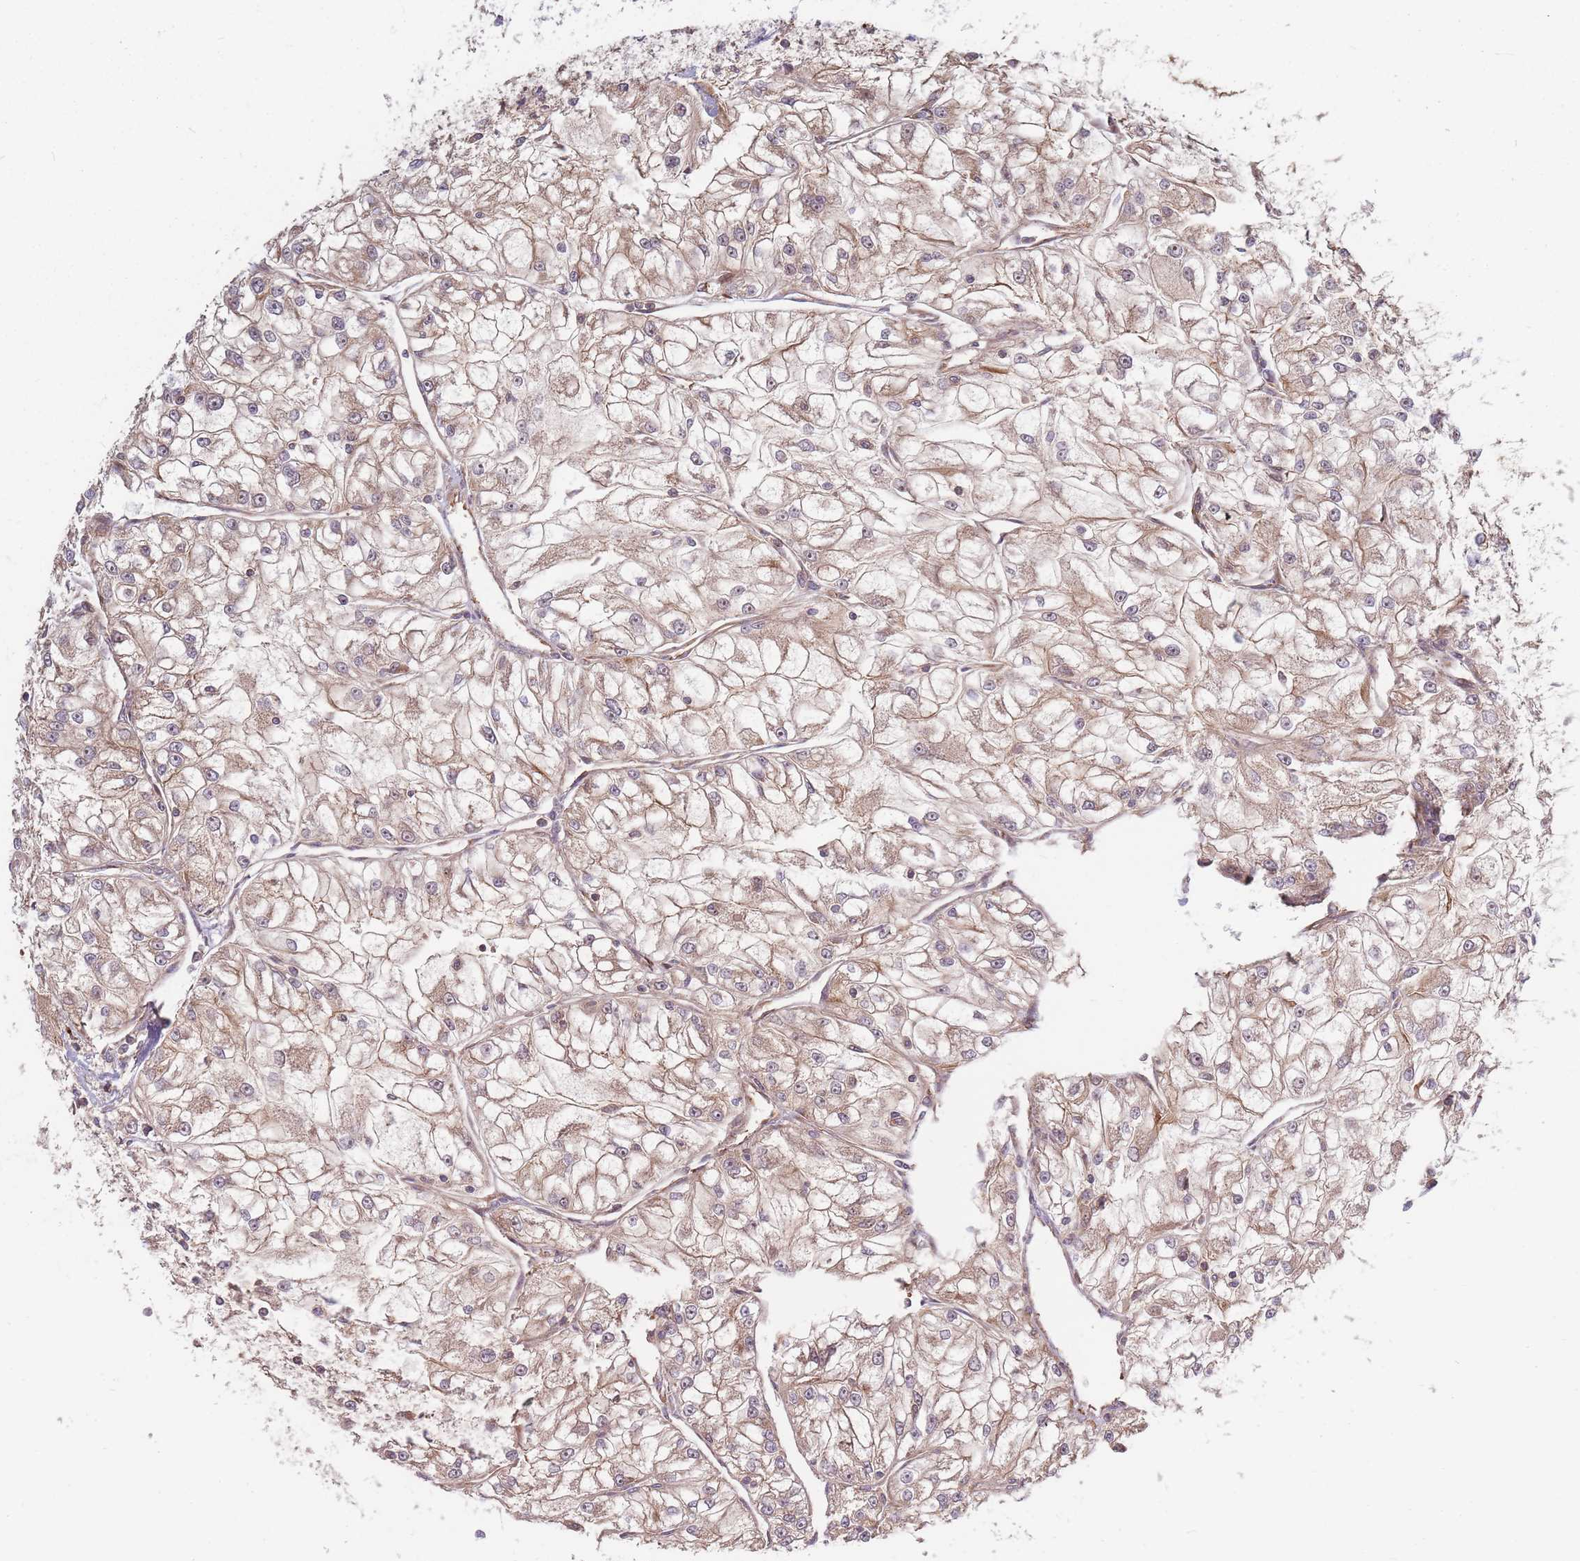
{"staining": {"intensity": "weak", "quantity": ">75%", "location": "cytoplasmic/membranous"}, "tissue": "renal cancer", "cell_type": "Tumor cells", "image_type": "cancer", "snomed": [{"axis": "morphology", "description": "Adenocarcinoma, NOS"}, {"axis": "topography", "description": "Kidney"}], "caption": "Weak cytoplasmic/membranous staining is appreciated in about >75% of tumor cells in renal cancer. (DAB = brown stain, brightfield microscopy at high magnification).", "gene": "RASSF2", "patient": {"sex": "female", "age": 72}}